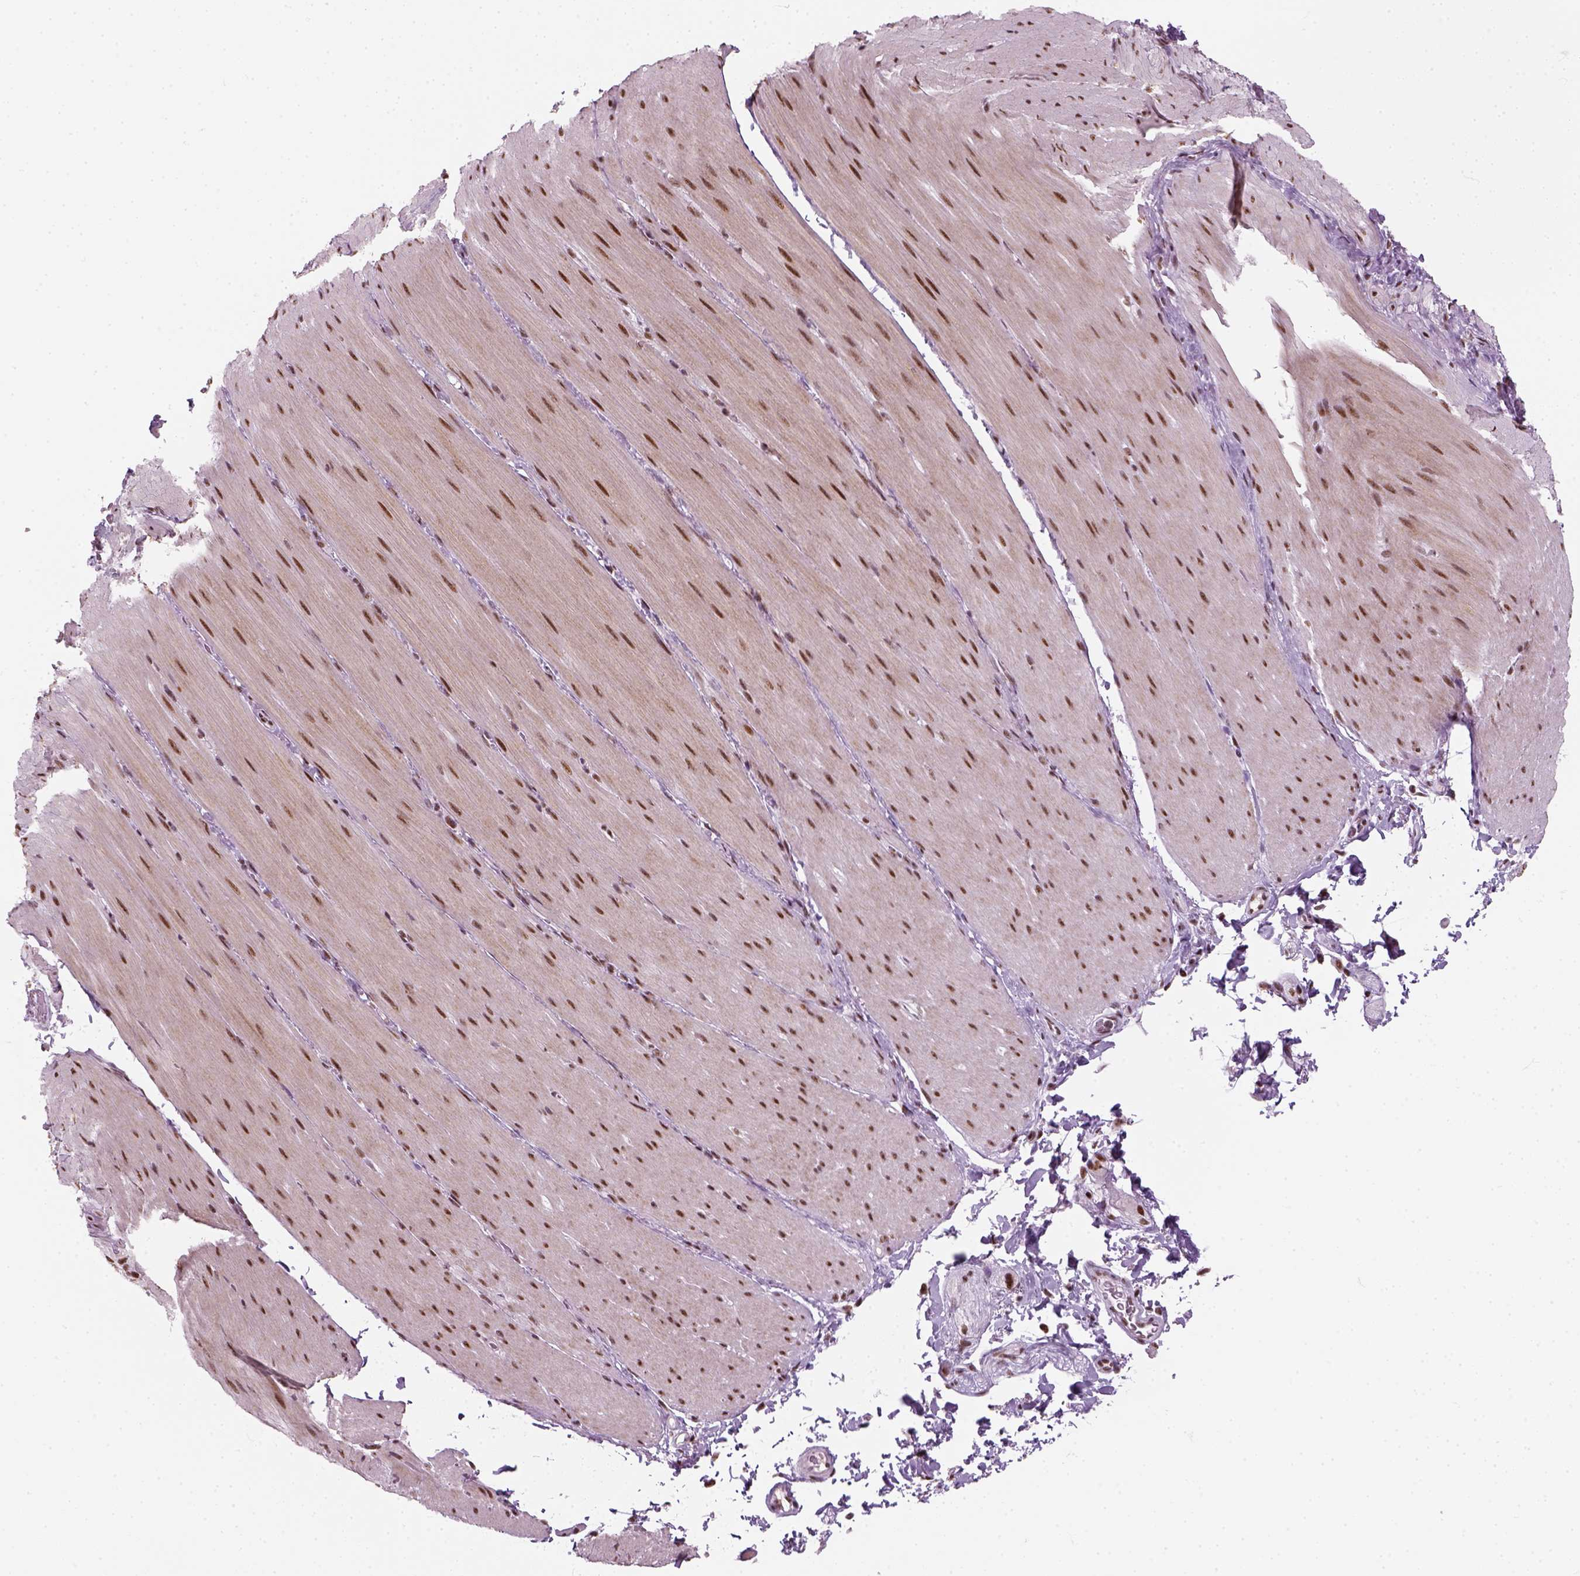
{"staining": {"intensity": "moderate", "quantity": ">75%", "location": "nuclear"}, "tissue": "smooth muscle", "cell_type": "Smooth muscle cells", "image_type": "normal", "snomed": [{"axis": "morphology", "description": "Normal tissue, NOS"}, {"axis": "topography", "description": "Smooth muscle"}, {"axis": "topography", "description": "Colon"}], "caption": "Benign smooth muscle demonstrates moderate nuclear staining in about >75% of smooth muscle cells.", "gene": "GTF2F1", "patient": {"sex": "male", "age": 73}}